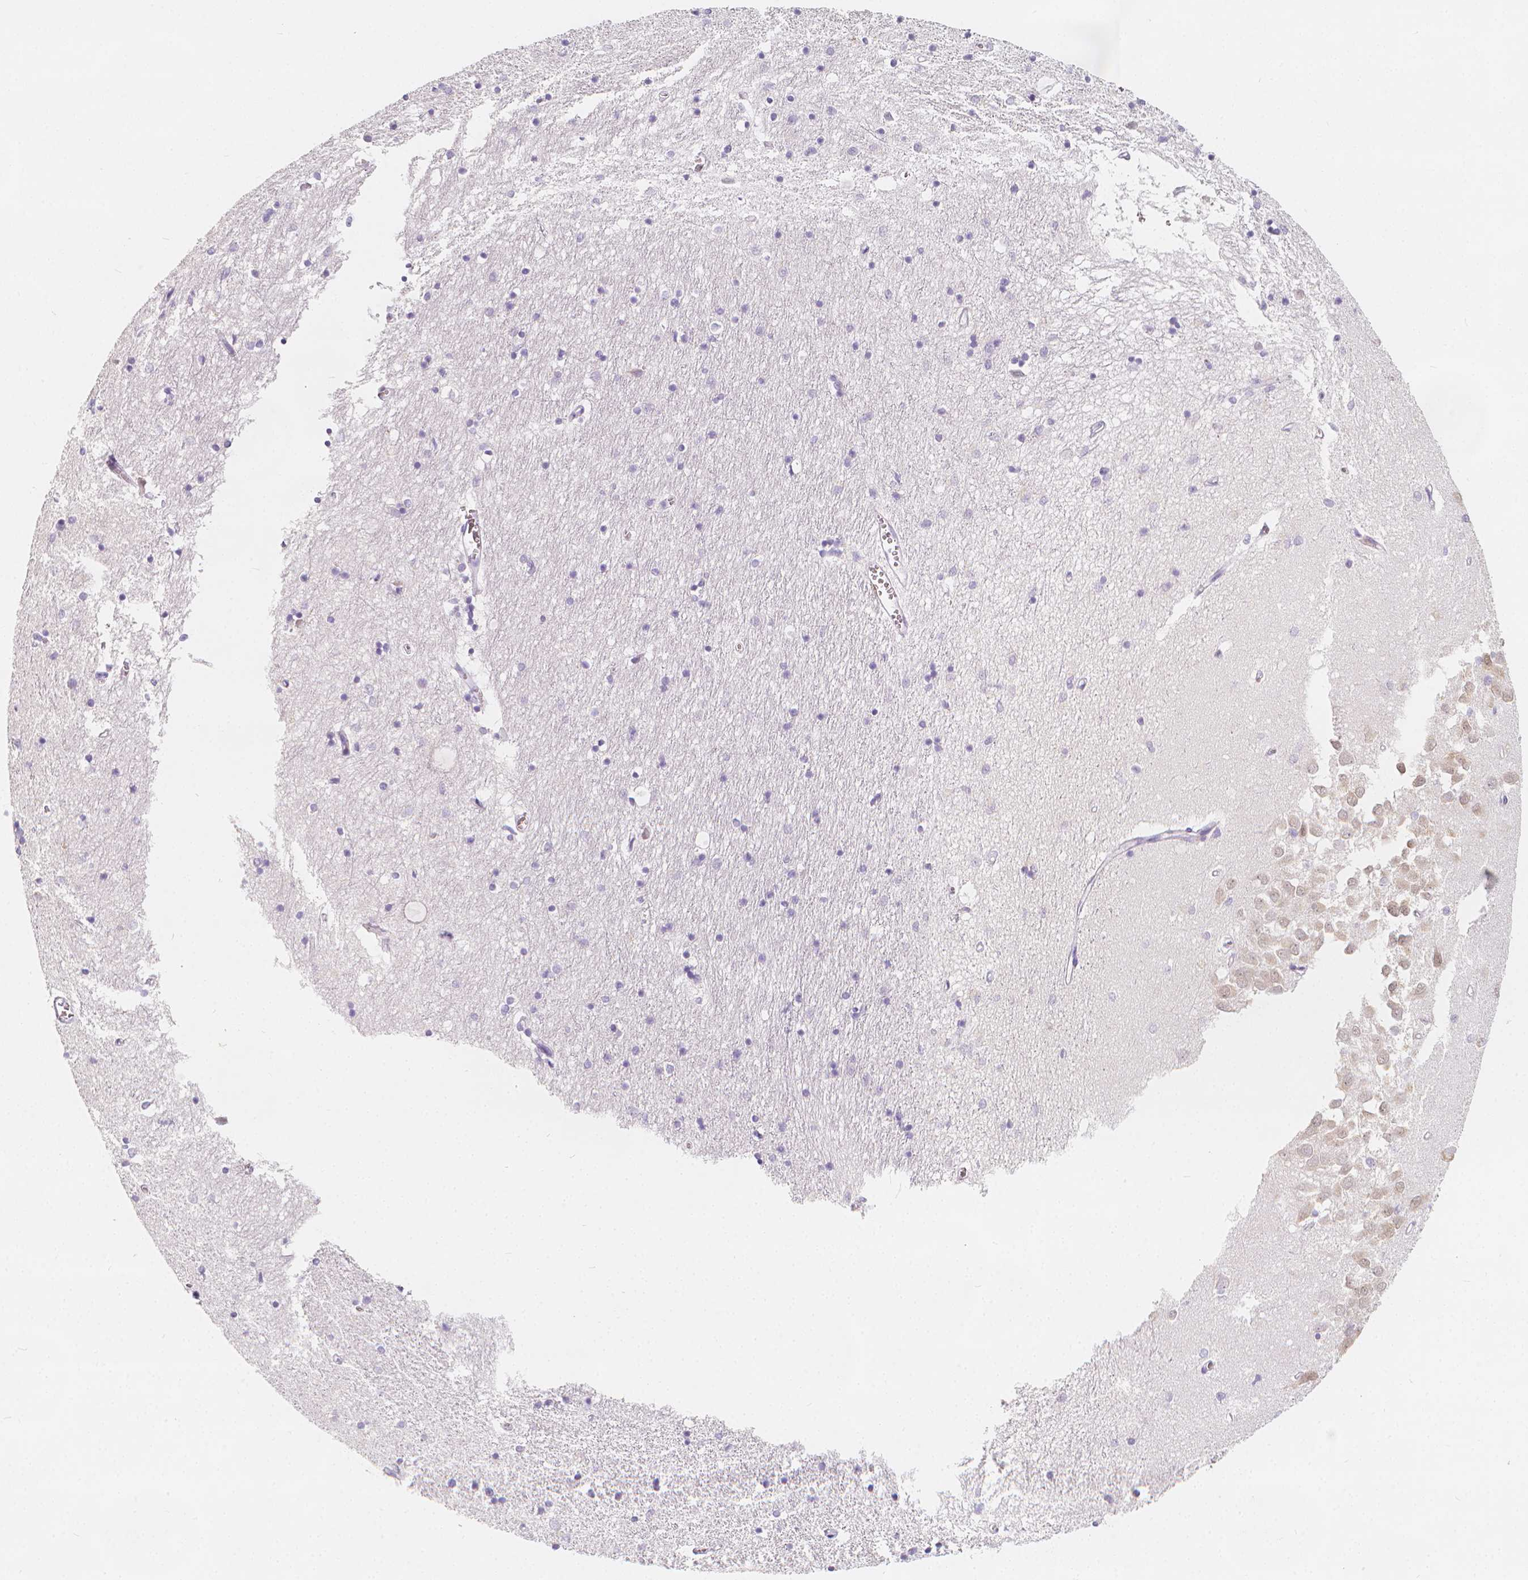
{"staining": {"intensity": "negative", "quantity": "none", "location": "none"}, "tissue": "hippocampus", "cell_type": "Glial cells", "image_type": "normal", "snomed": [{"axis": "morphology", "description": "Normal tissue, NOS"}, {"axis": "topography", "description": "Lateral ventricle wall"}, {"axis": "topography", "description": "Hippocampus"}], "caption": "A high-resolution image shows immunohistochemistry (IHC) staining of benign hippocampus, which exhibits no significant positivity in glial cells.", "gene": "RBFOX1", "patient": {"sex": "female", "age": 63}}